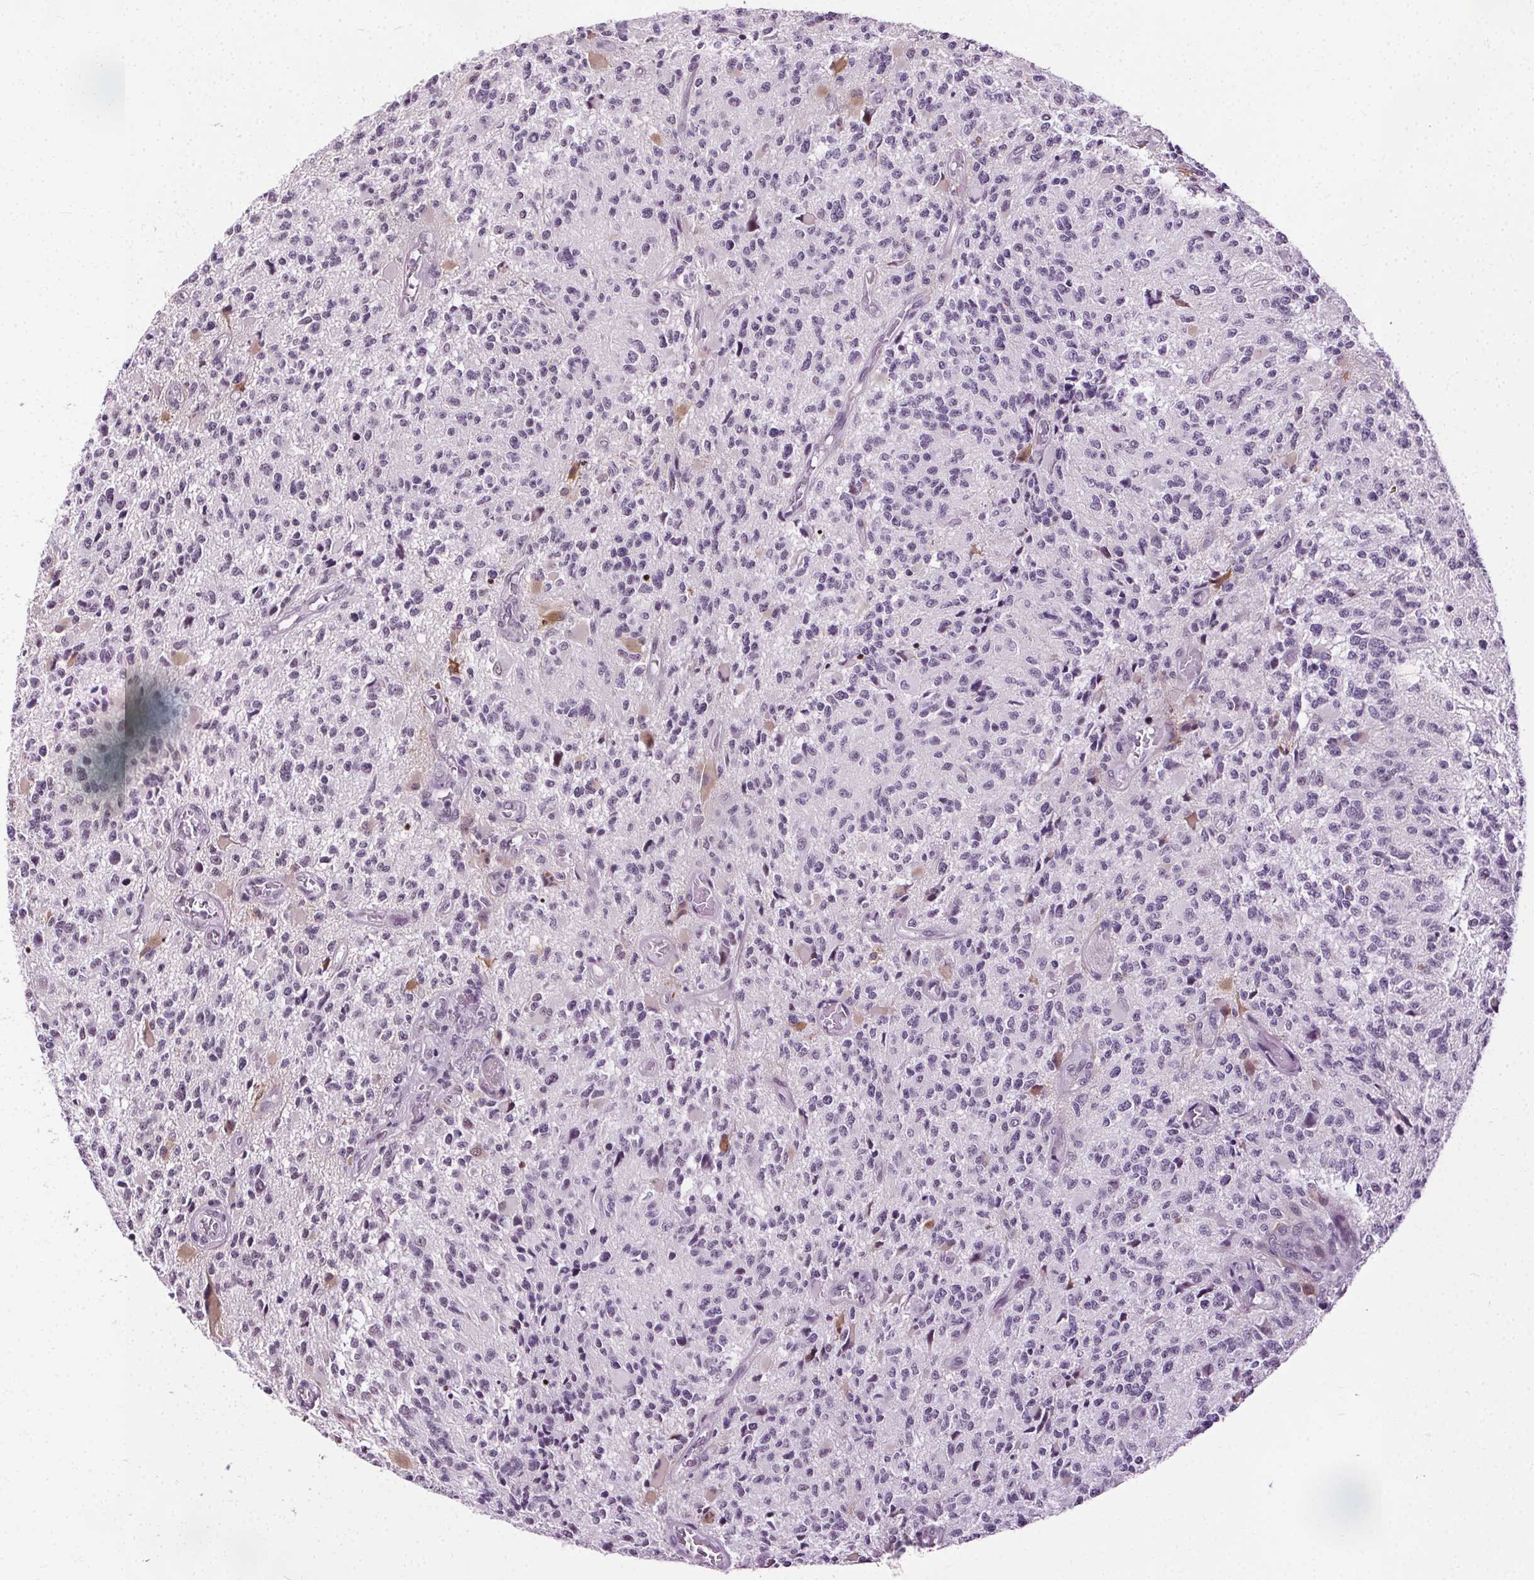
{"staining": {"intensity": "negative", "quantity": "none", "location": "none"}, "tissue": "glioma", "cell_type": "Tumor cells", "image_type": "cancer", "snomed": [{"axis": "morphology", "description": "Glioma, malignant, High grade"}, {"axis": "topography", "description": "Brain"}], "caption": "IHC photomicrograph of human glioma stained for a protein (brown), which displays no staining in tumor cells.", "gene": "CEBPA", "patient": {"sex": "female", "age": 63}}